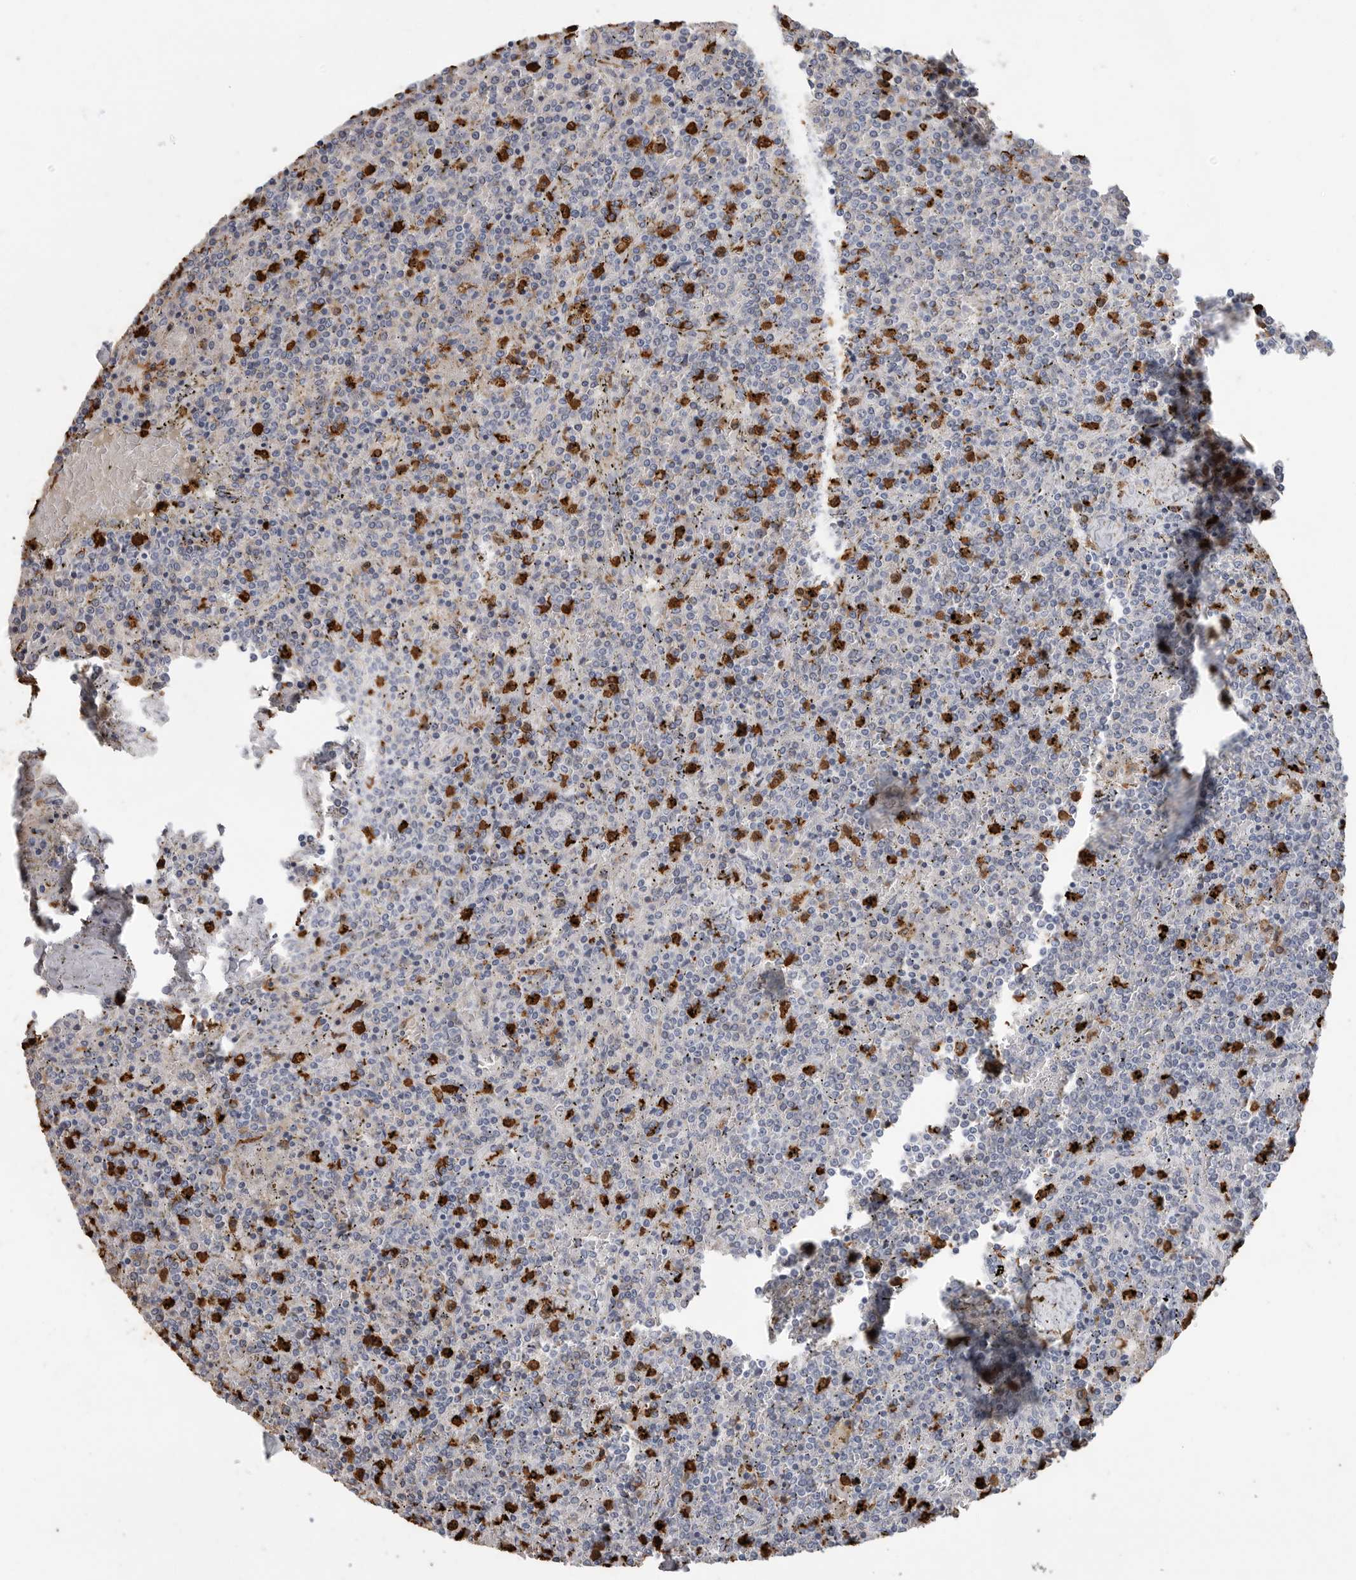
{"staining": {"intensity": "negative", "quantity": "none", "location": "none"}, "tissue": "lymphoma", "cell_type": "Tumor cells", "image_type": "cancer", "snomed": [{"axis": "morphology", "description": "Malignant lymphoma, non-Hodgkin's type, Low grade"}, {"axis": "topography", "description": "Spleen"}], "caption": "Immunohistochemistry (IHC) histopathology image of neoplastic tissue: human lymphoma stained with DAB exhibits no significant protein staining in tumor cells.", "gene": "CYB561D1", "patient": {"sex": "female", "age": 19}}